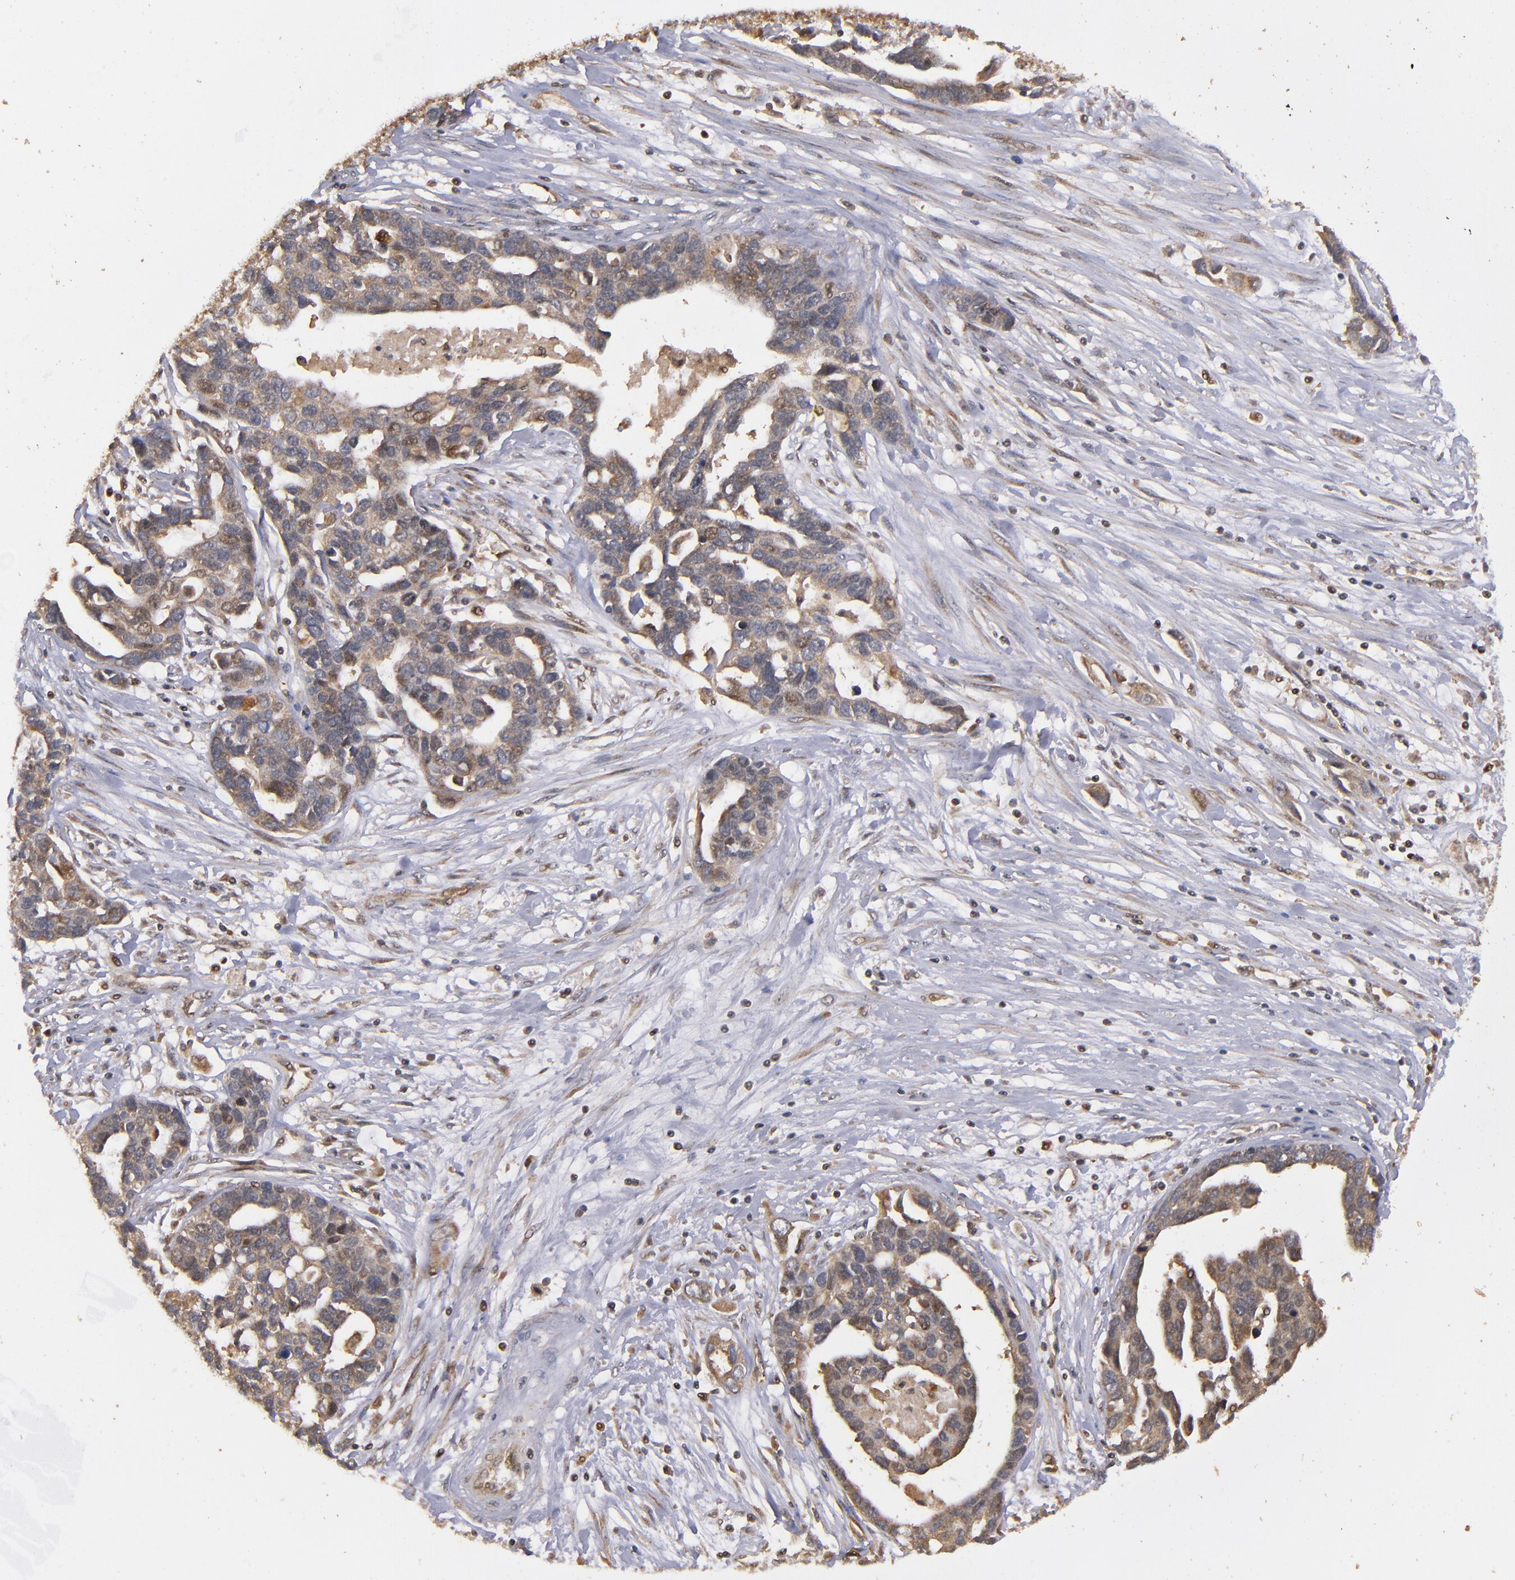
{"staining": {"intensity": "moderate", "quantity": ">75%", "location": "cytoplasmic/membranous"}, "tissue": "ovarian cancer", "cell_type": "Tumor cells", "image_type": "cancer", "snomed": [{"axis": "morphology", "description": "Cystadenocarcinoma, serous, NOS"}, {"axis": "topography", "description": "Ovary"}], "caption": "IHC (DAB) staining of ovarian serous cystadenocarcinoma demonstrates moderate cytoplasmic/membranous protein expression in about >75% of tumor cells. IHC stains the protein in brown and the nuclei are stained blue.", "gene": "BDKRB1", "patient": {"sex": "female", "age": 54}}